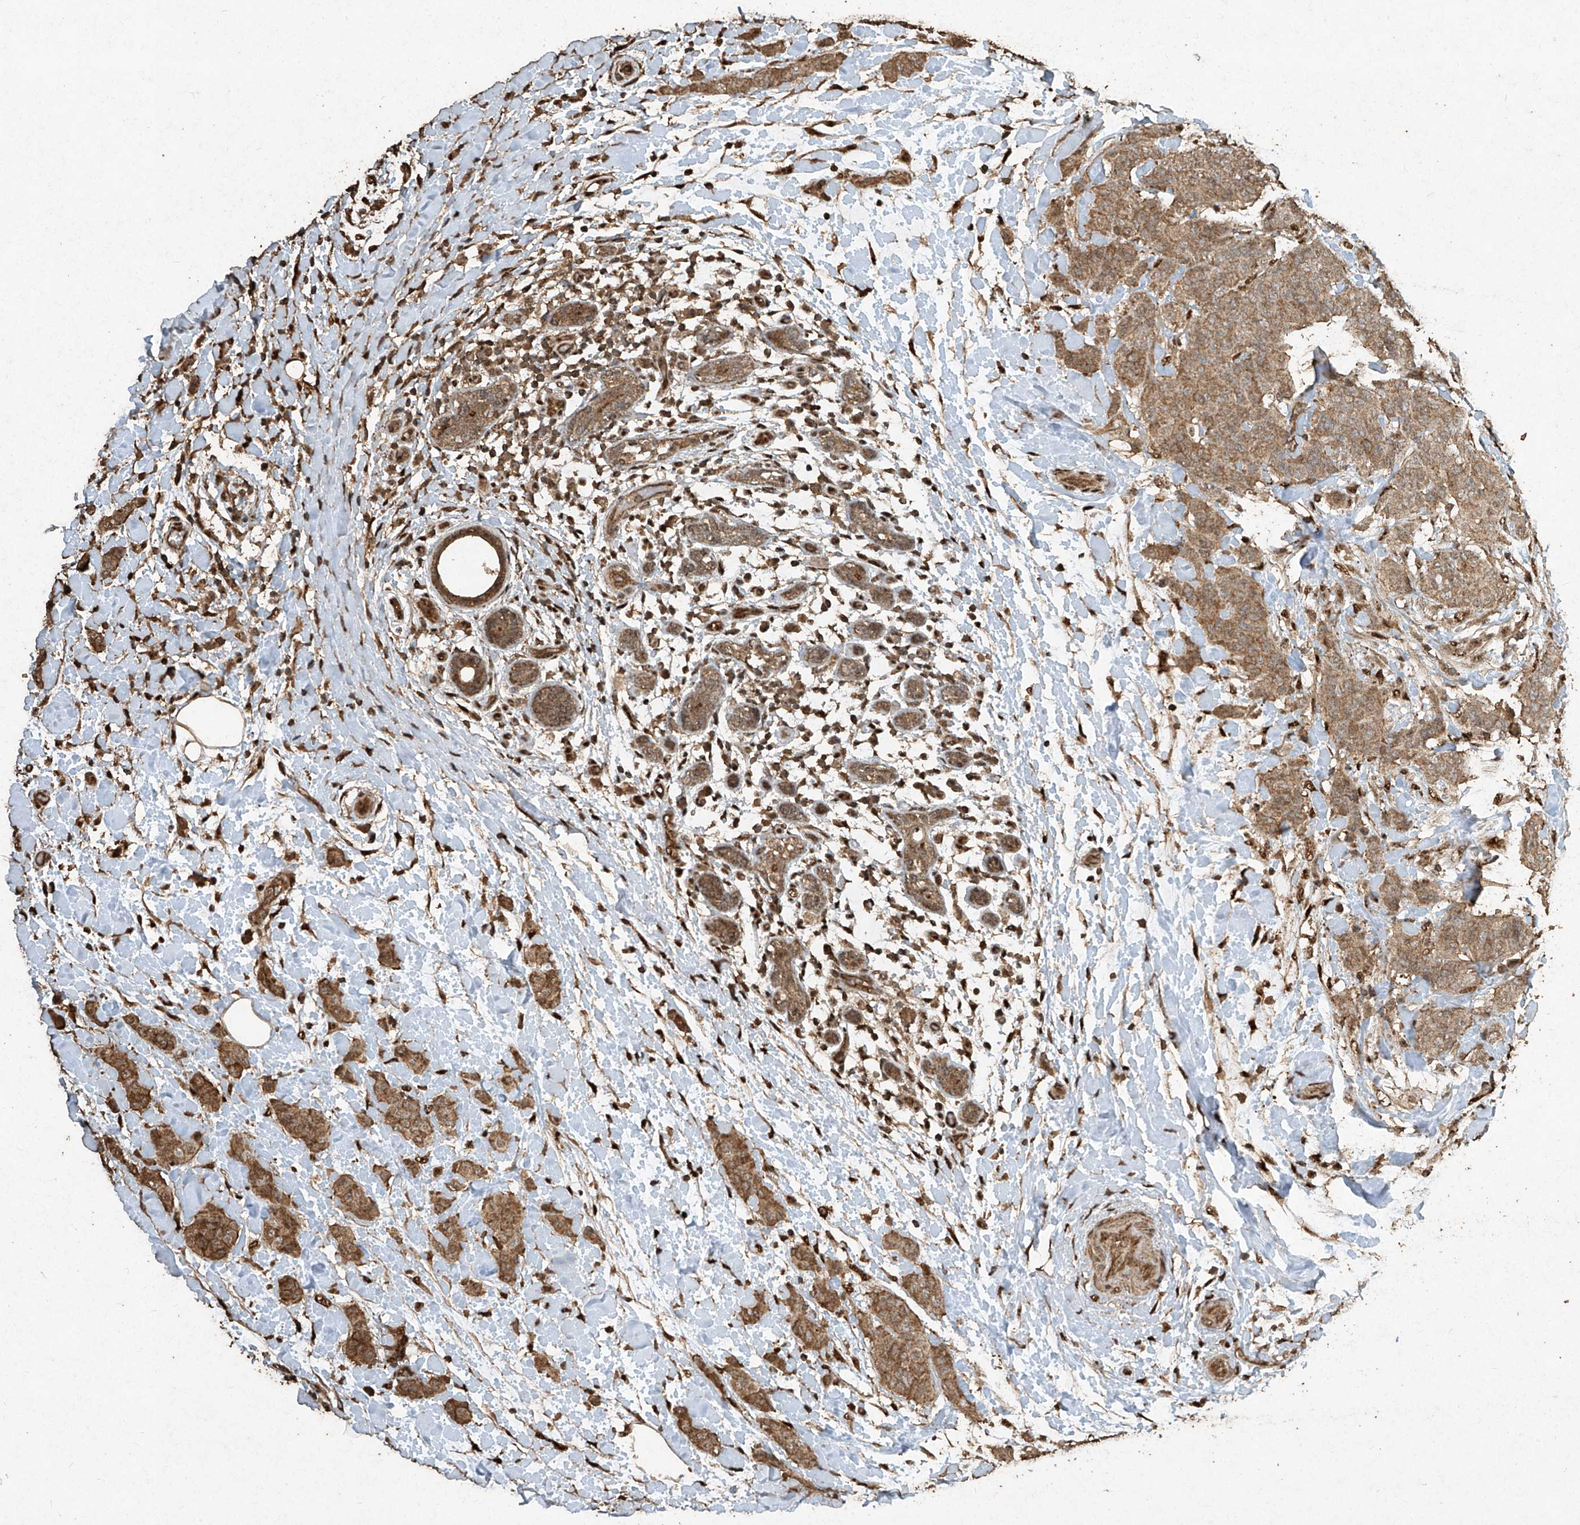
{"staining": {"intensity": "moderate", "quantity": ">75%", "location": "cytoplasmic/membranous"}, "tissue": "breast cancer", "cell_type": "Tumor cells", "image_type": "cancer", "snomed": [{"axis": "morphology", "description": "Normal tissue, NOS"}, {"axis": "morphology", "description": "Duct carcinoma"}, {"axis": "topography", "description": "Breast"}], "caption": "Moderate cytoplasmic/membranous staining is seen in about >75% of tumor cells in breast cancer.", "gene": "ERBB3", "patient": {"sex": "female", "age": 40}}